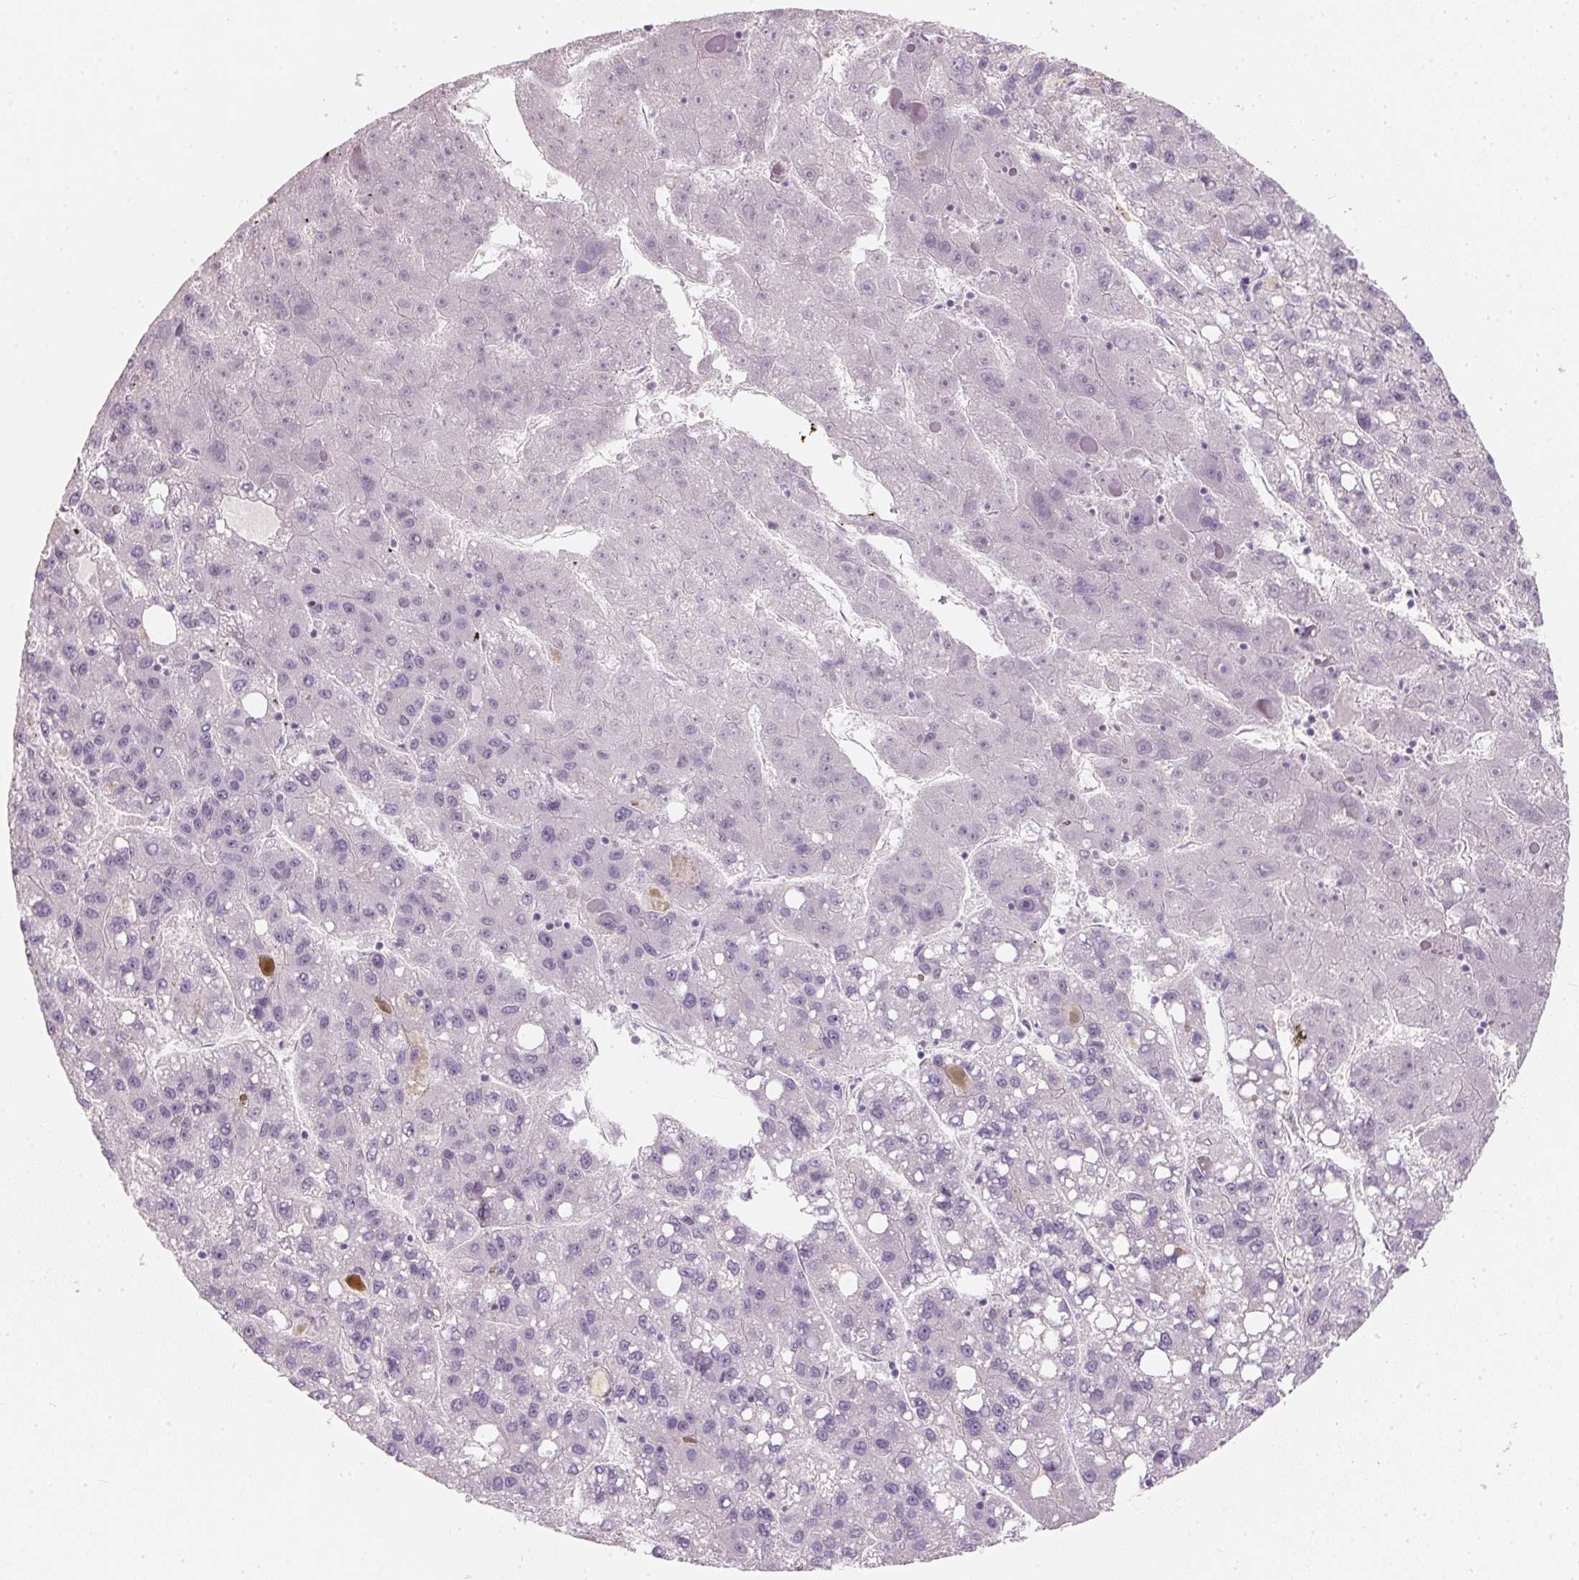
{"staining": {"intensity": "negative", "quantity": "none", "location": "none"}, "tissue": "liver cancer", "cell_type": "Tumor cells", "image_type": "cancer", "snomed": [{"axis": "morphology", "description": "Carcinoma, Hepatocellular, NOS"}, {"axis": "topography", "description": "Liver"}], "caption": "Human liver cancer stained for a protein using immunohistochemistry displays no staining in tumor cells.", "gene": "HSD17B1", "patient": {"sex": "female", "age": 82}}